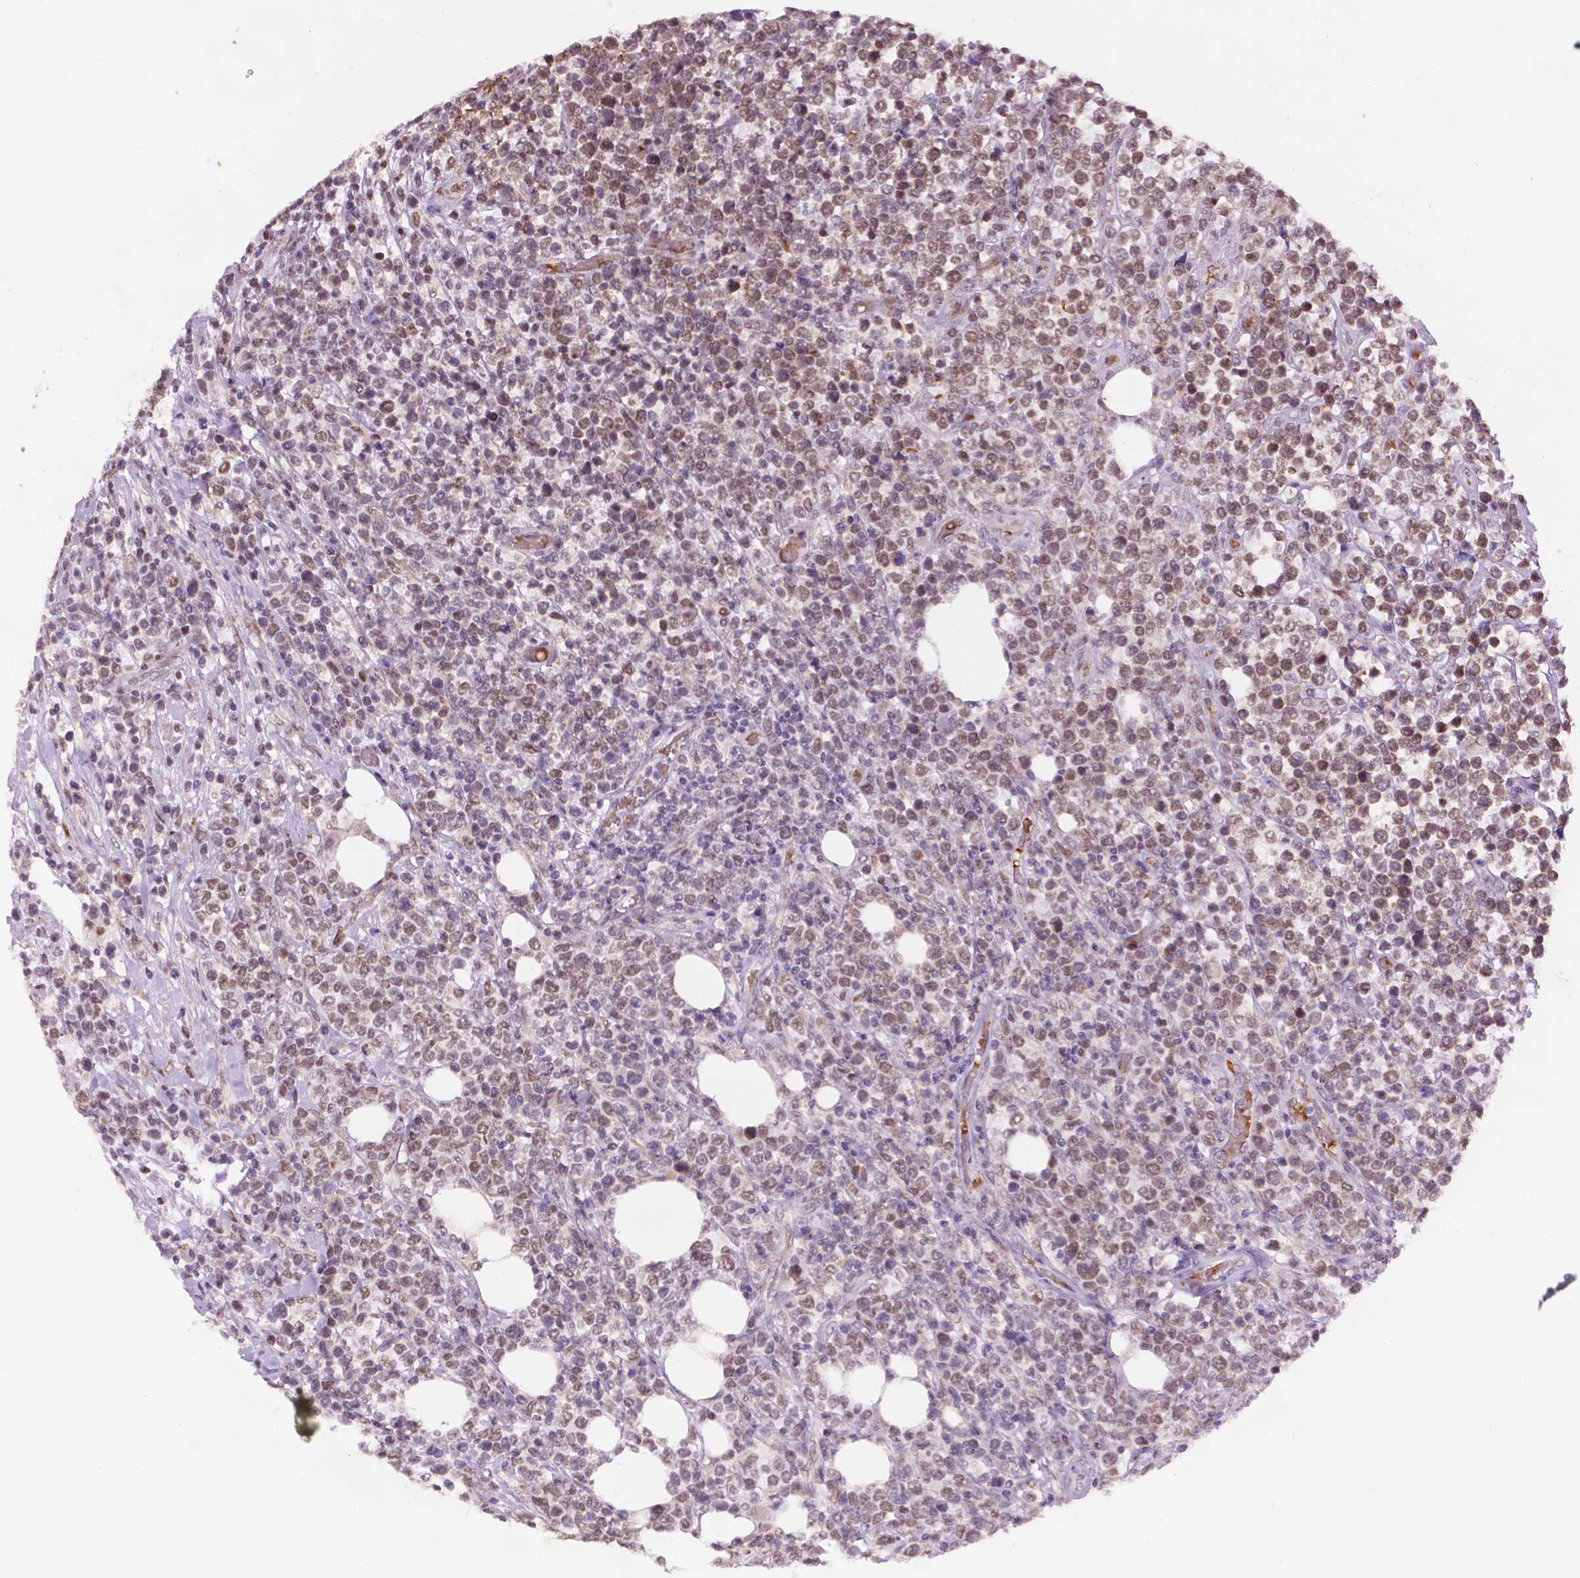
{"staining": {"intensity": "moderate", "quantity": "<25%", "location": "nuclear"}, "tissue": "lymphoma", "cell_type": "Tumor cells", "image_type": "cancer", "snomed": [{"axis": "morphology", "description": "Malignant lymphoma, non-Hodgkin's type, High grade"}, {"axis": "topography", "description": "Soft tissue"}], "caption": "An image of lymphoma stained for a protein reveals moderate nuclear brown staining in tumor cells.", "gene": "ZNF41", "patient": {"sex": "female", "age": 56}}